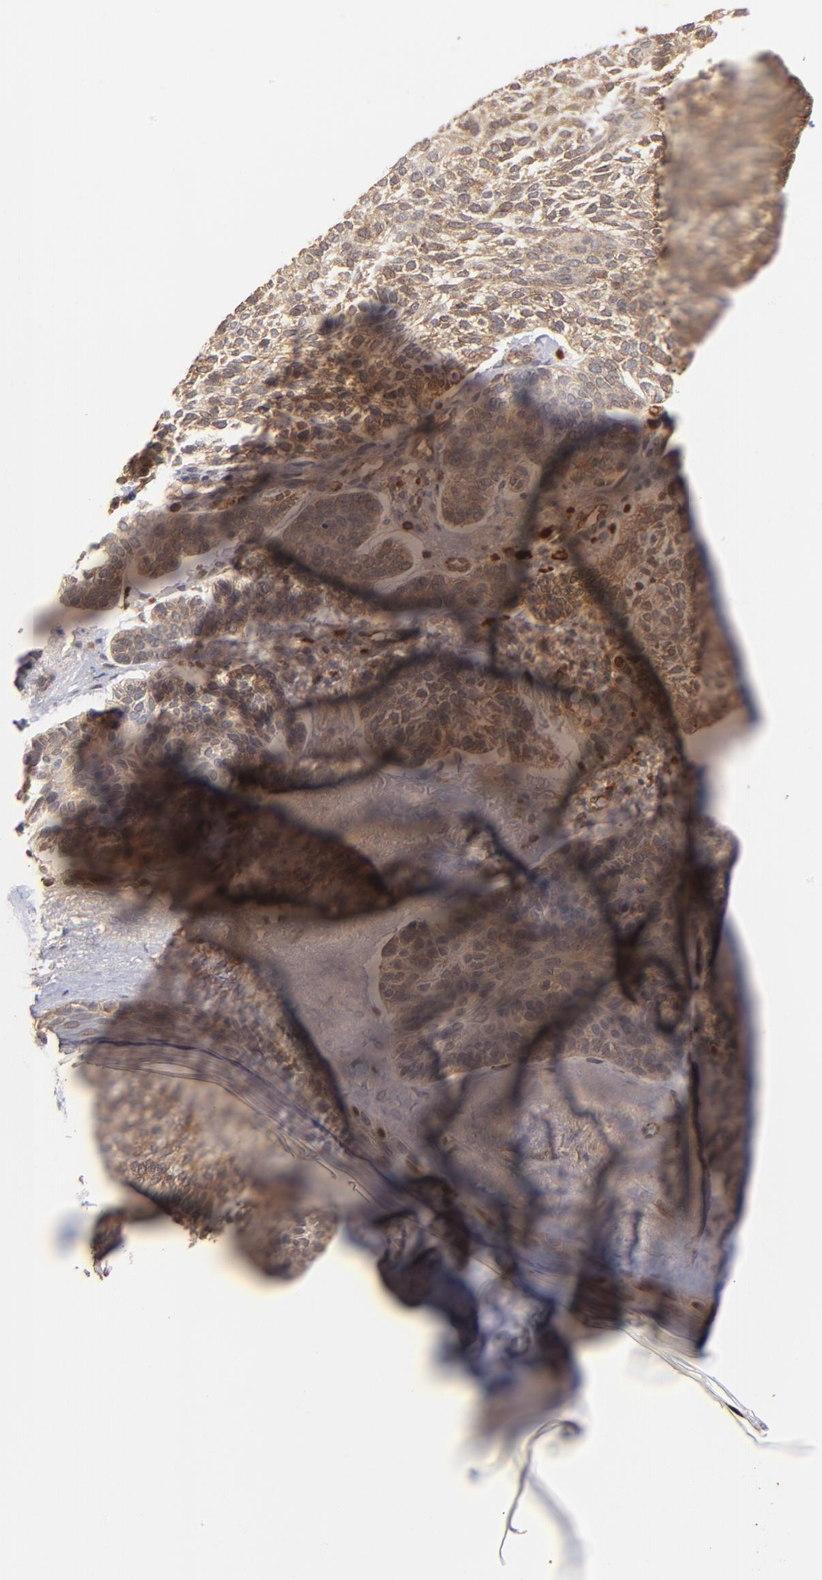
{"staining": {"intensity": "weak", "quantity": ">75%", "location": "cytoplasmic/membranous"}, "tissue": "skin cancer", "cell_type": "Tumor cells", "image_type": "cancer", "snomed": [{"axis": "morphology", "description": "Normal tissue, NOS"}, {"axis": "morphology", "description": "Basal cell carcinoma"}, {"axis": "topography", "description": "Skin"}], "caption": "Skin cancer was stained to show a protein in brown. There is low levels of weak cytoplasmic/membranous expression in approximately >75% of tumor cells.", "gene": "BDKRB1", "patient": {"sex": "female", "age": 70}}